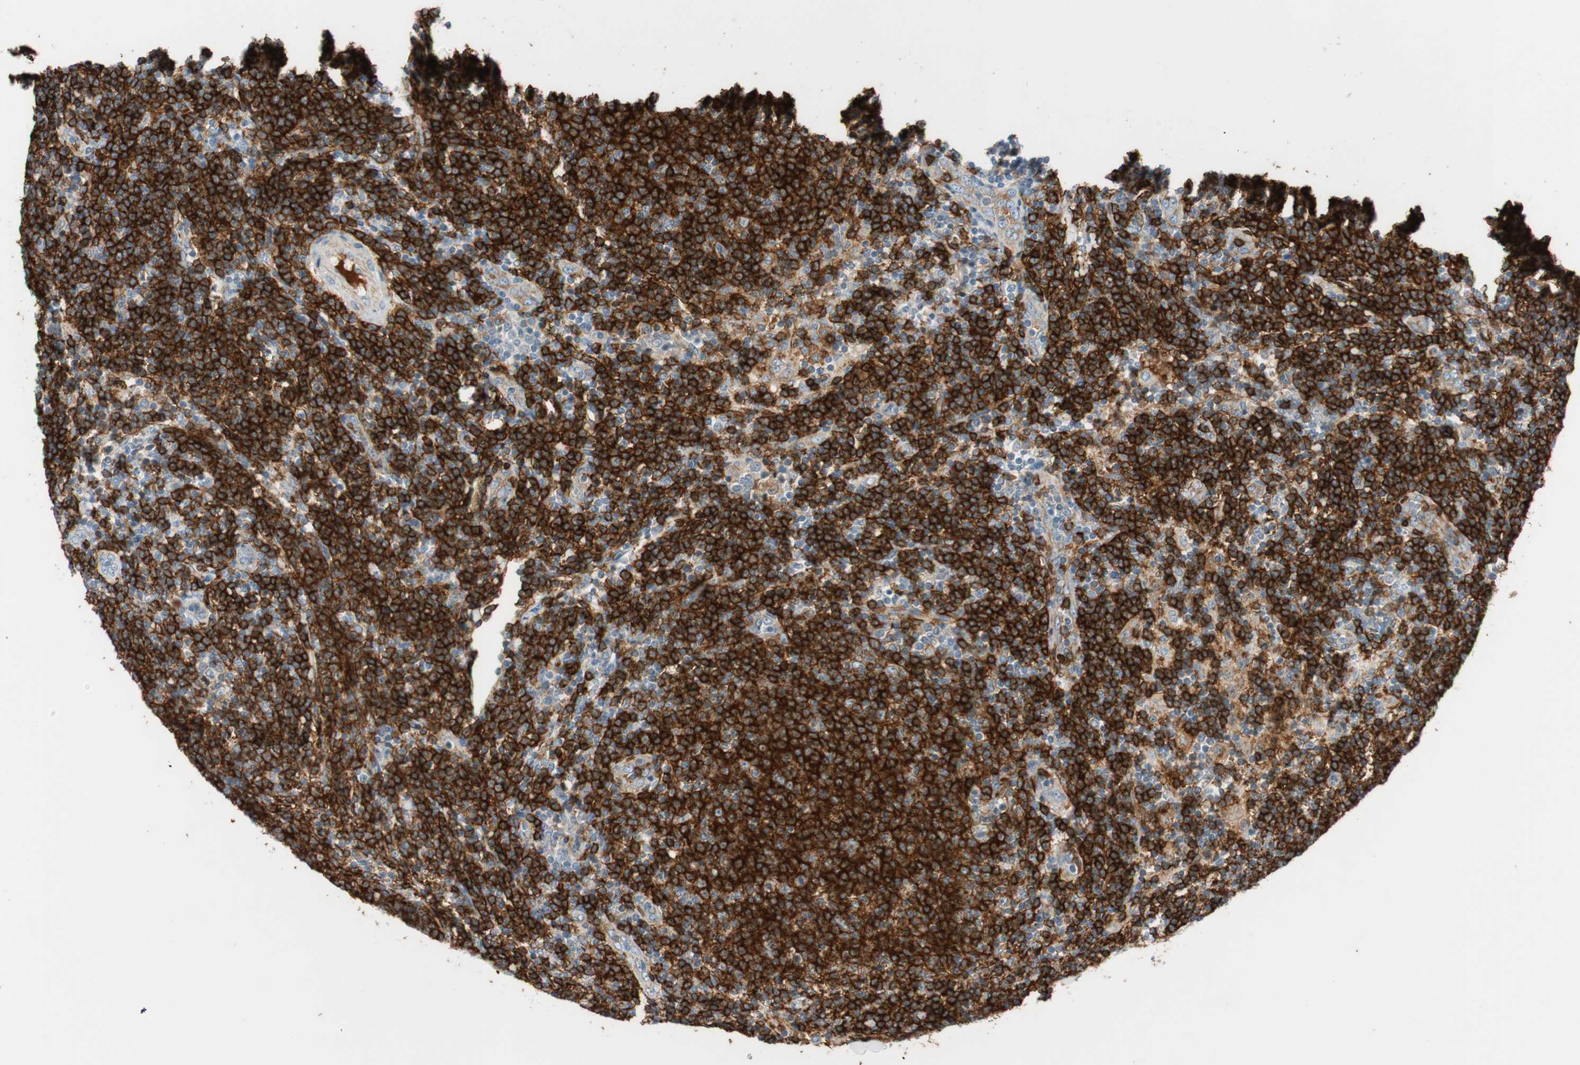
{"staining": {"intensity": "strong", "quantity": ">75%", "location": "cytoplasmic/membranous"}, "tissue": "lymphoma", "cell_type": "Tumor cells", "image_type": "cancer", "snomed": [{"axis": "morphology", "description": "Malignant lymphoma, non-Hodgkin's type, Low grade"}, {"axis": "topography", "description": "Lymph node"}], "caption": "Protein expression analysis of lymphoma displays strong cytoplasmic/membranous staining in about >75% of tumor cells. (IHC, brightfield microscopy, high magnification).", "gene": "TNFRSF13C", "patient": {"sex": "male", "age": 66}}